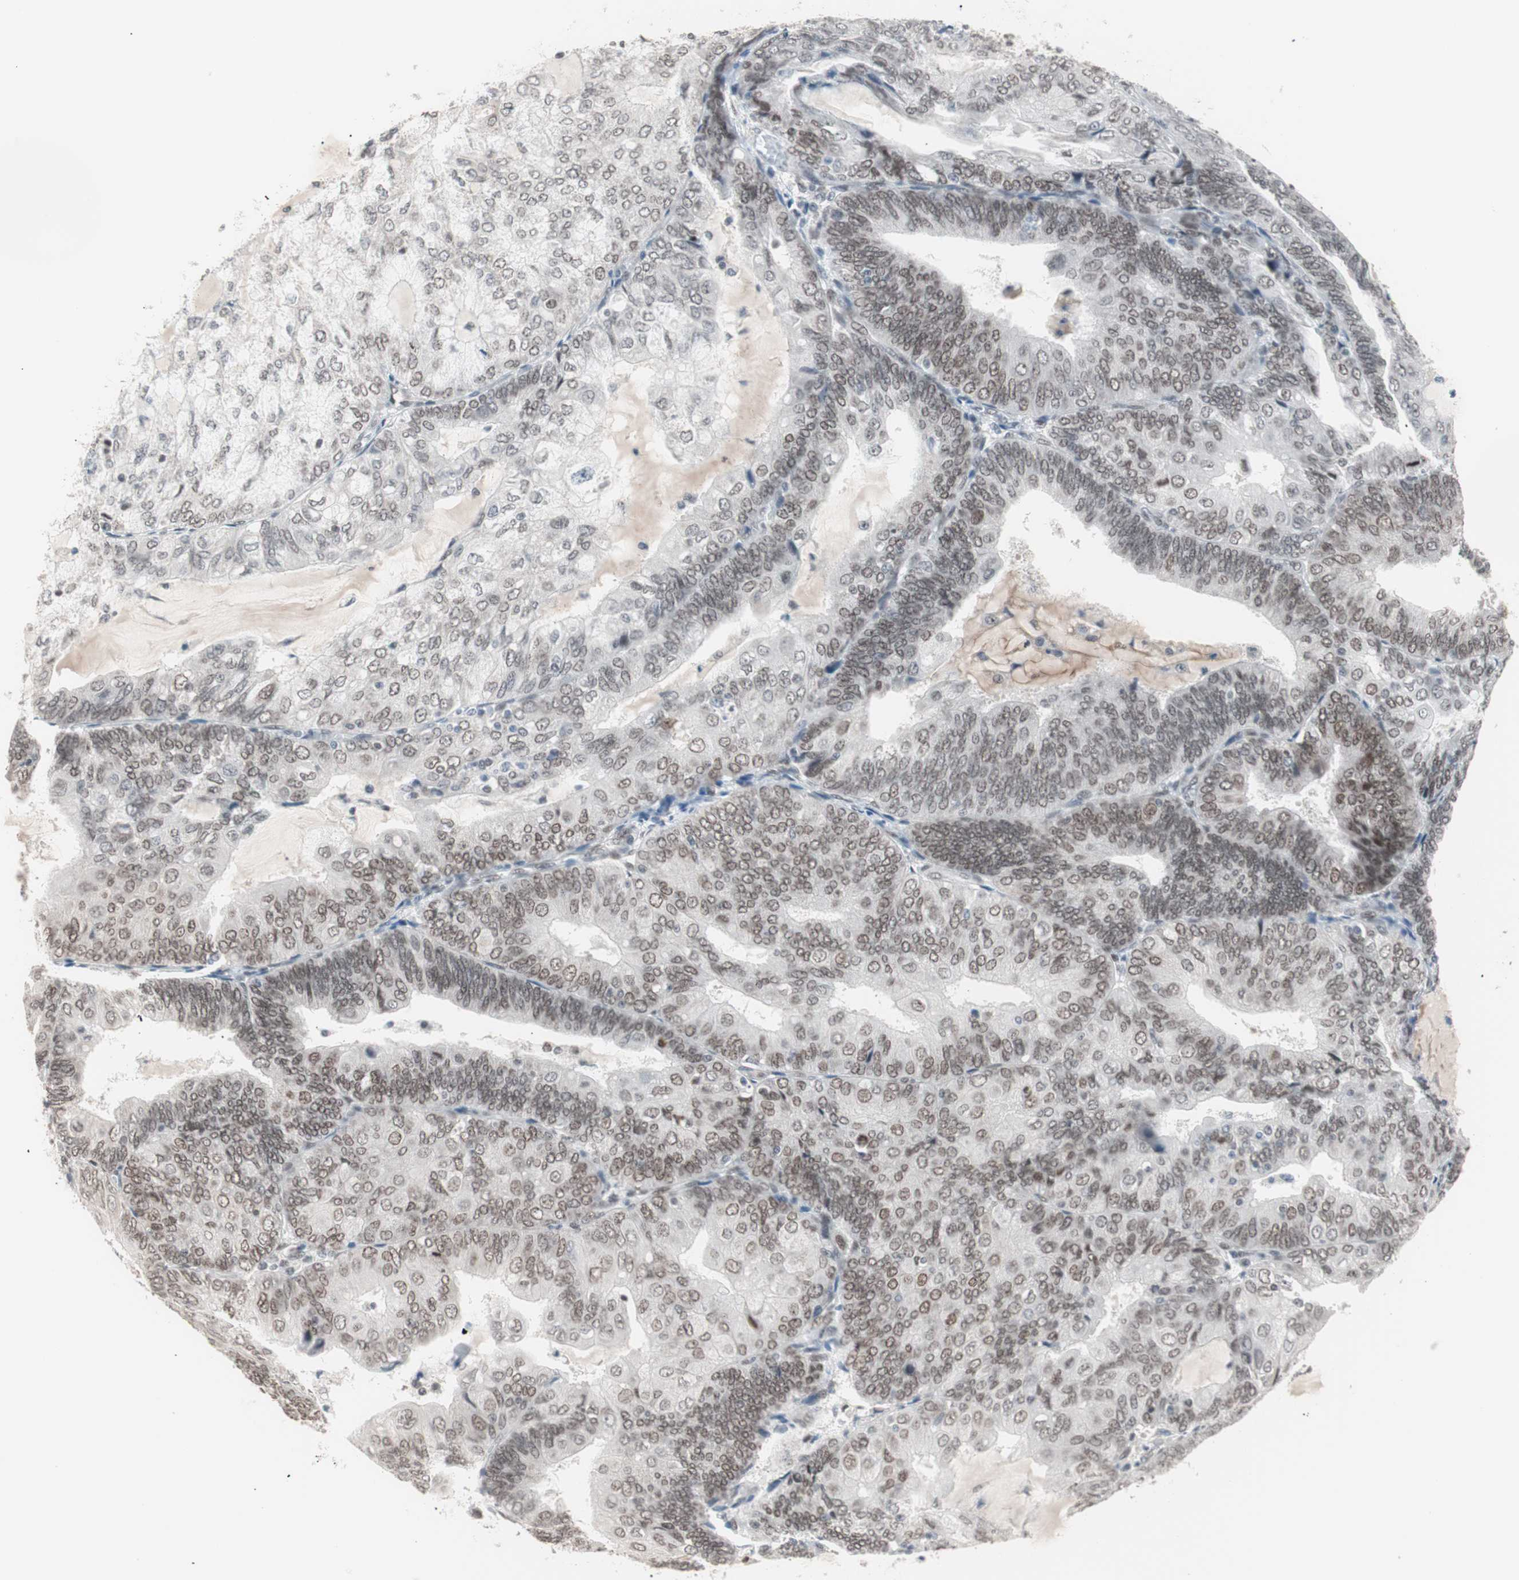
{"staining": {"intensity": "weak", "quantity": ">75%", "location": "nuclear"}, "tissue": "endometrial cancer", "cell_type": "Tumor cells", "image_type": "cancer", "snomed": [{"axis": "morphology", "description": "Adenocarcinoma, NOS"}, {"axis": "topography", "description": "Endometrium"}], "caption": "DAB (3,3'-diaminobenzidine) immunohistochemical staining of human endometrial cancer (adenocarcinoma) reveals weak nuclear protein staining in approximately >75% of tumor cells. Using DAB (3,3'-diaminobenzidine) (brown) and hematoxylin (blue) stains, captured at high magnification using brightfield microscopy.", "gene": "LIG3", "patient": {"sex": "female", "age": 81}}